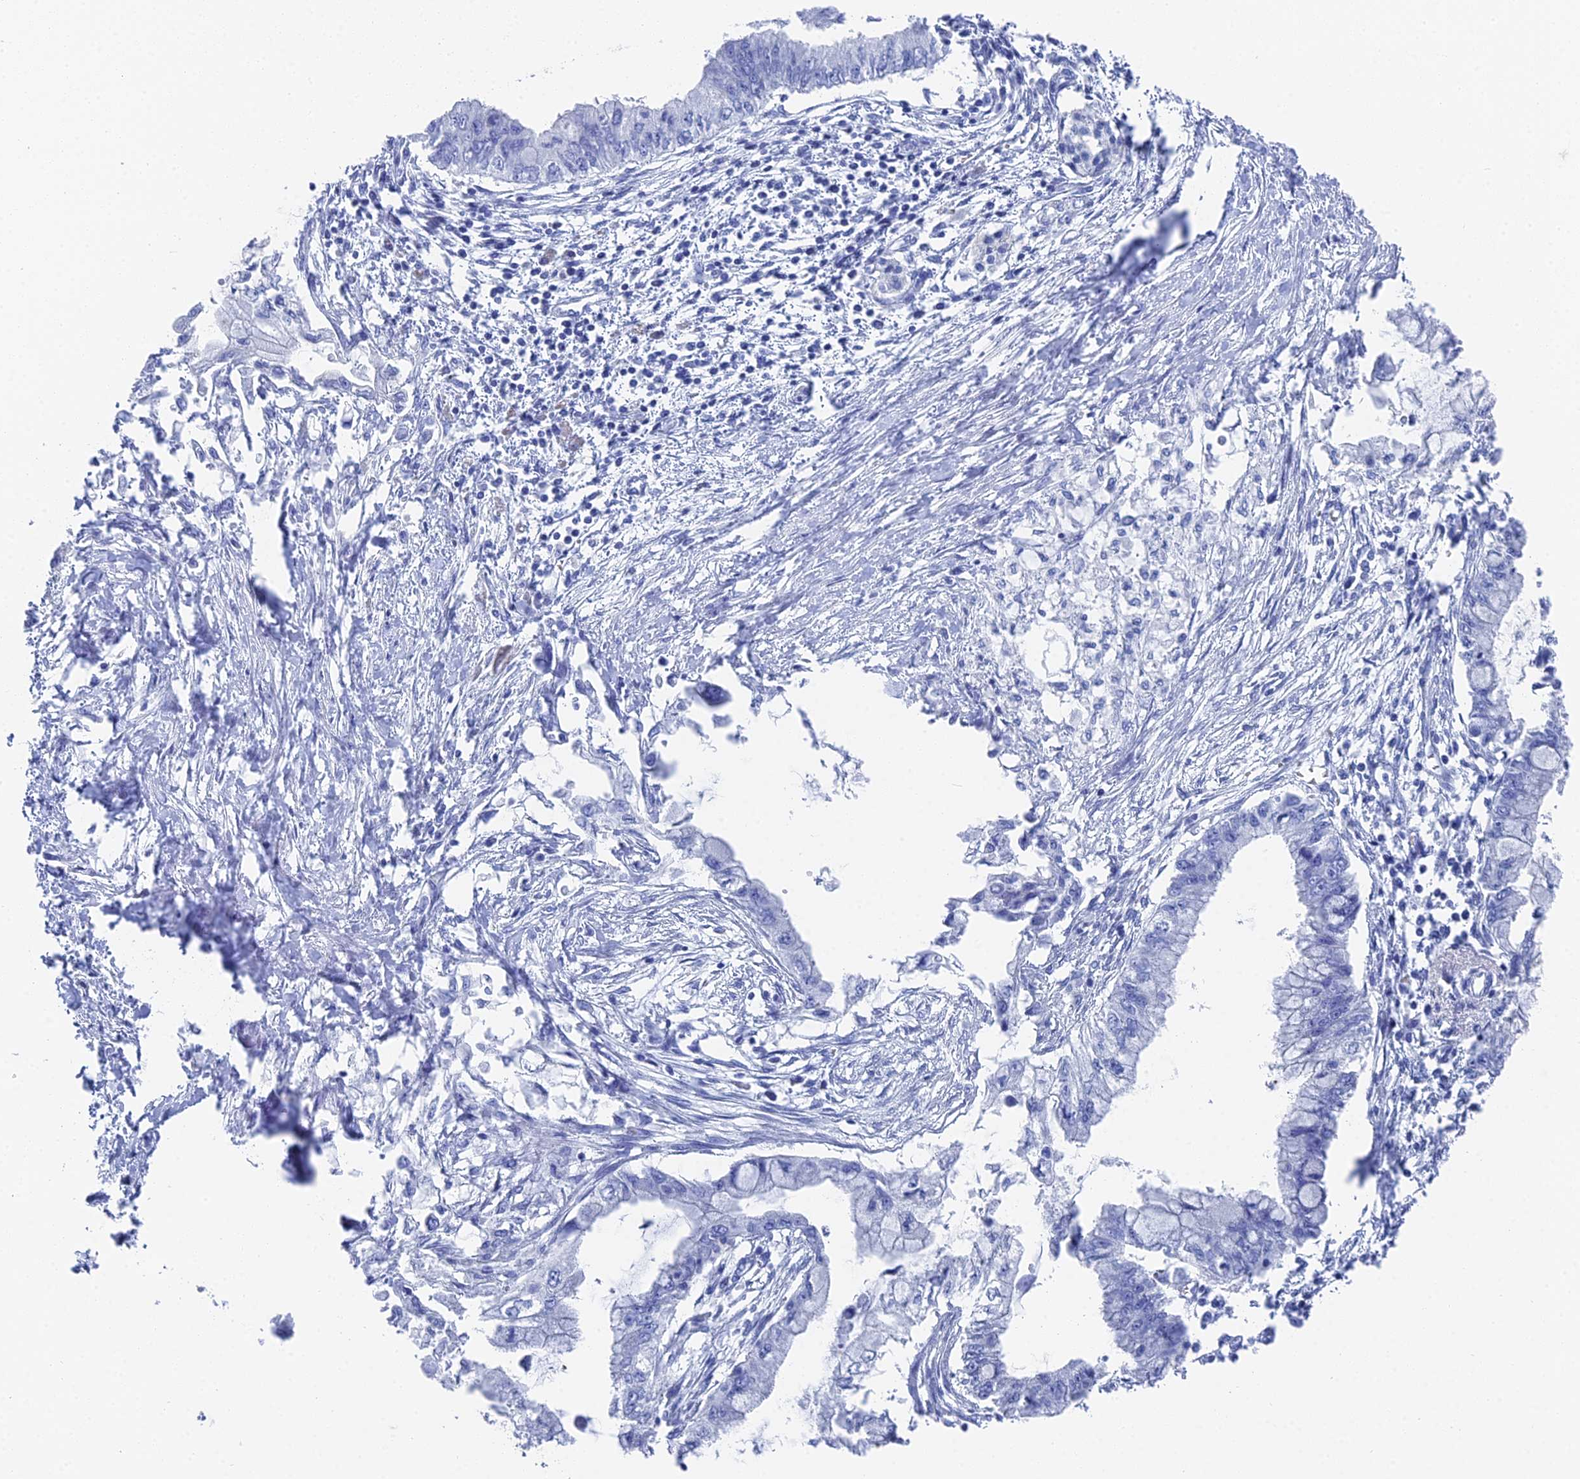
{"staining": {"intensity": "negative", "quantity": "none", "location": "none"}, "tissue": "pancreatic cancer", "cell_type": "Tumor cells", "image_type": "cancer", "snomed": [{"axis": "morphology", "description": "Adenocarcinoma, NOS"}, {"axis": "topography", "description": "Pancreas"}], "caption": "Photomicrograph shows no significant protein staining in tumor cells of pancreatic cancer (adenocarcinoma).", "gene": "ENPP3", "patient": {"sex": "male", "age": 48}}